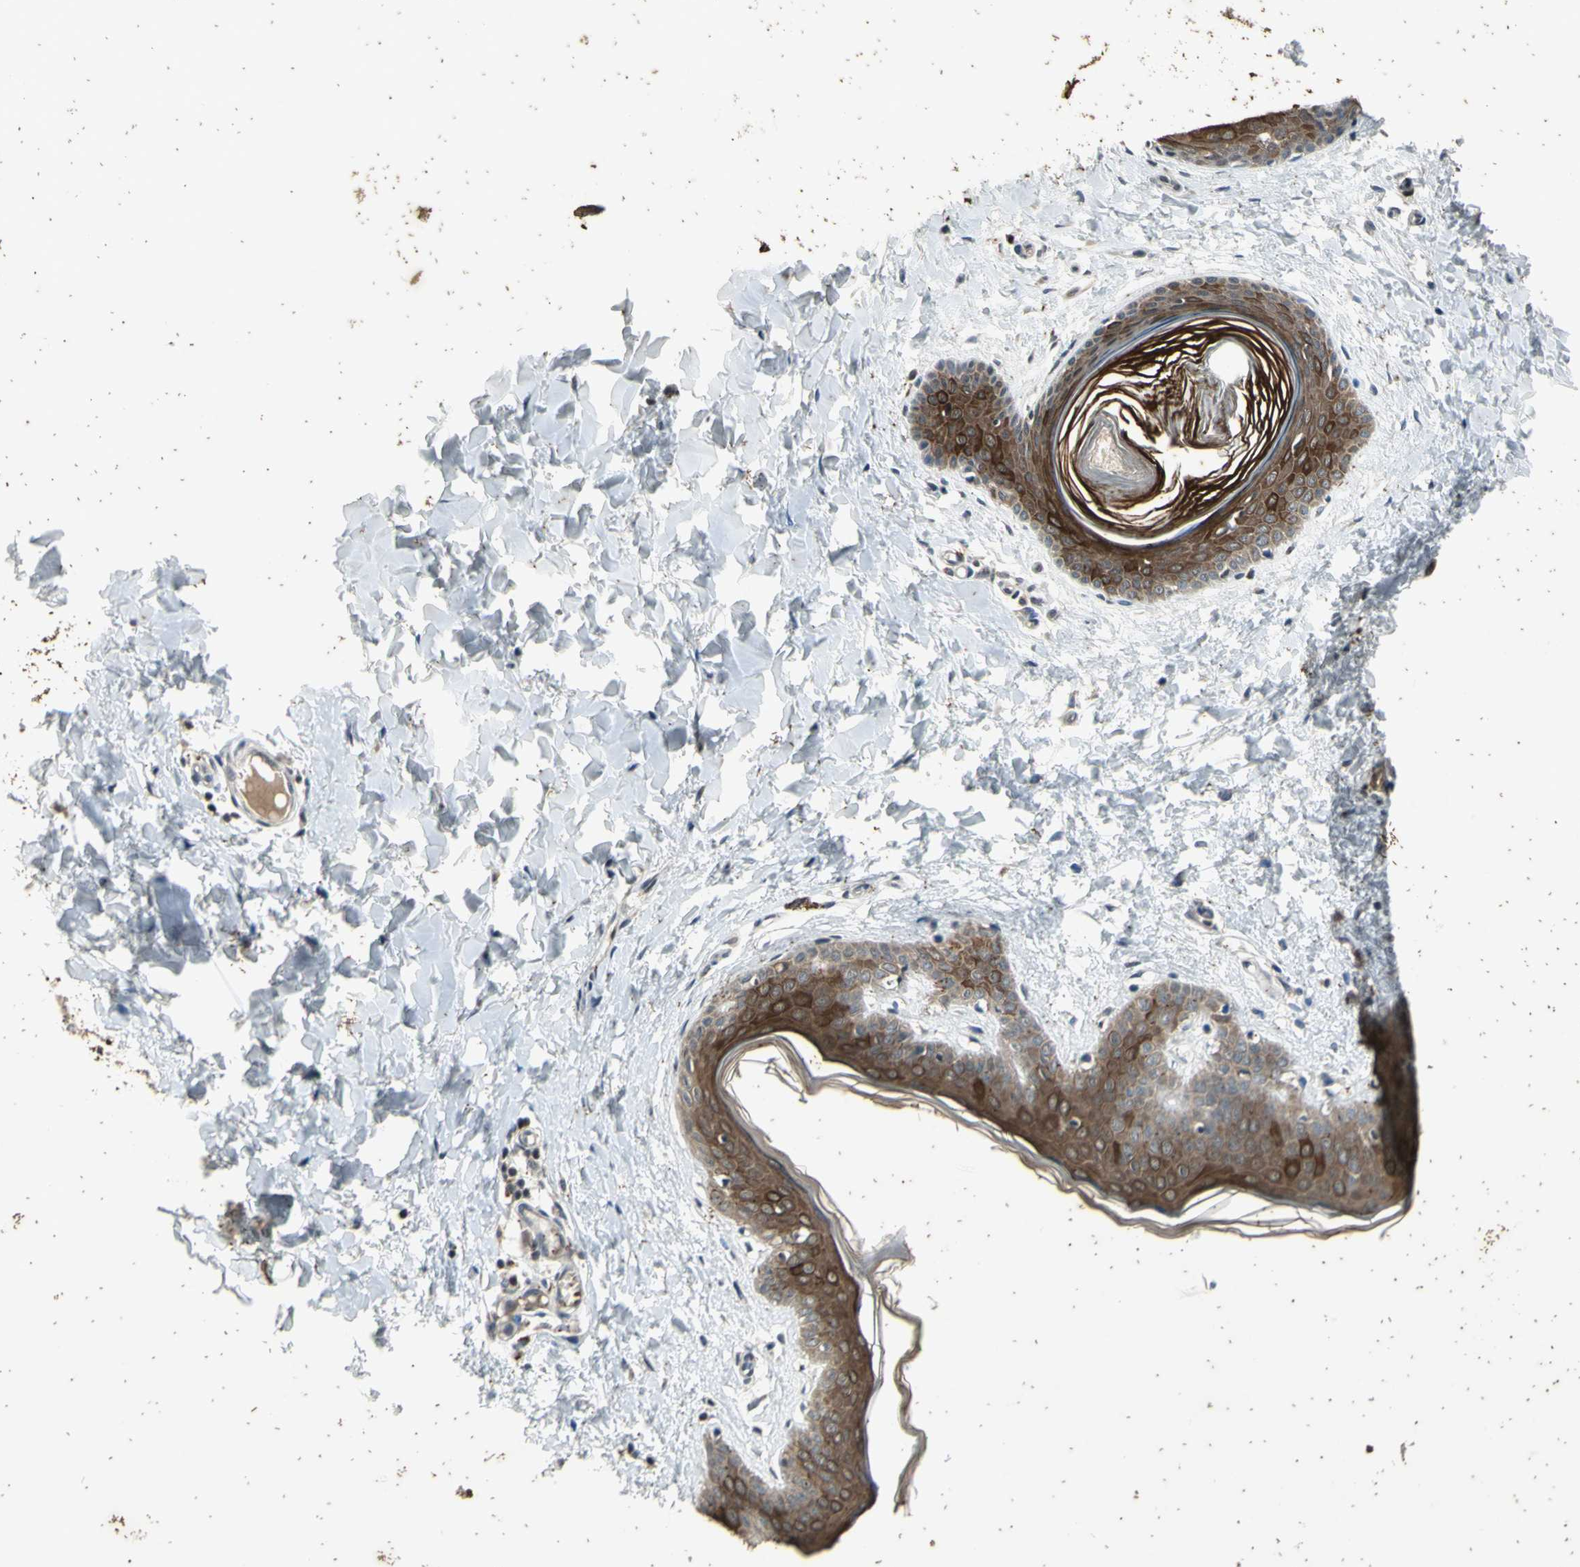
{"staining": {"intensity": "negative", "quantity": "none", "location": "none"}, "tissue": "skin", "cell_type": "Fibroblasts", "image_type": "normal", "snomed": [{"axis": "morphology", "description": "Normal tissue, NOS"}, {"axis": "topography", "description": "Skin"}], "caption": "This is a histopathology image of immunohistochemistry staining of unremarkable skin, which shows no staining in fibroblasts. (DAB (3,3'-diaminobenzidine) immunohistochemistry visualized using brightfield microscopy, high magnification).", "gene": "EFNB2", "patient": {"sex": "female", "age": 17}}